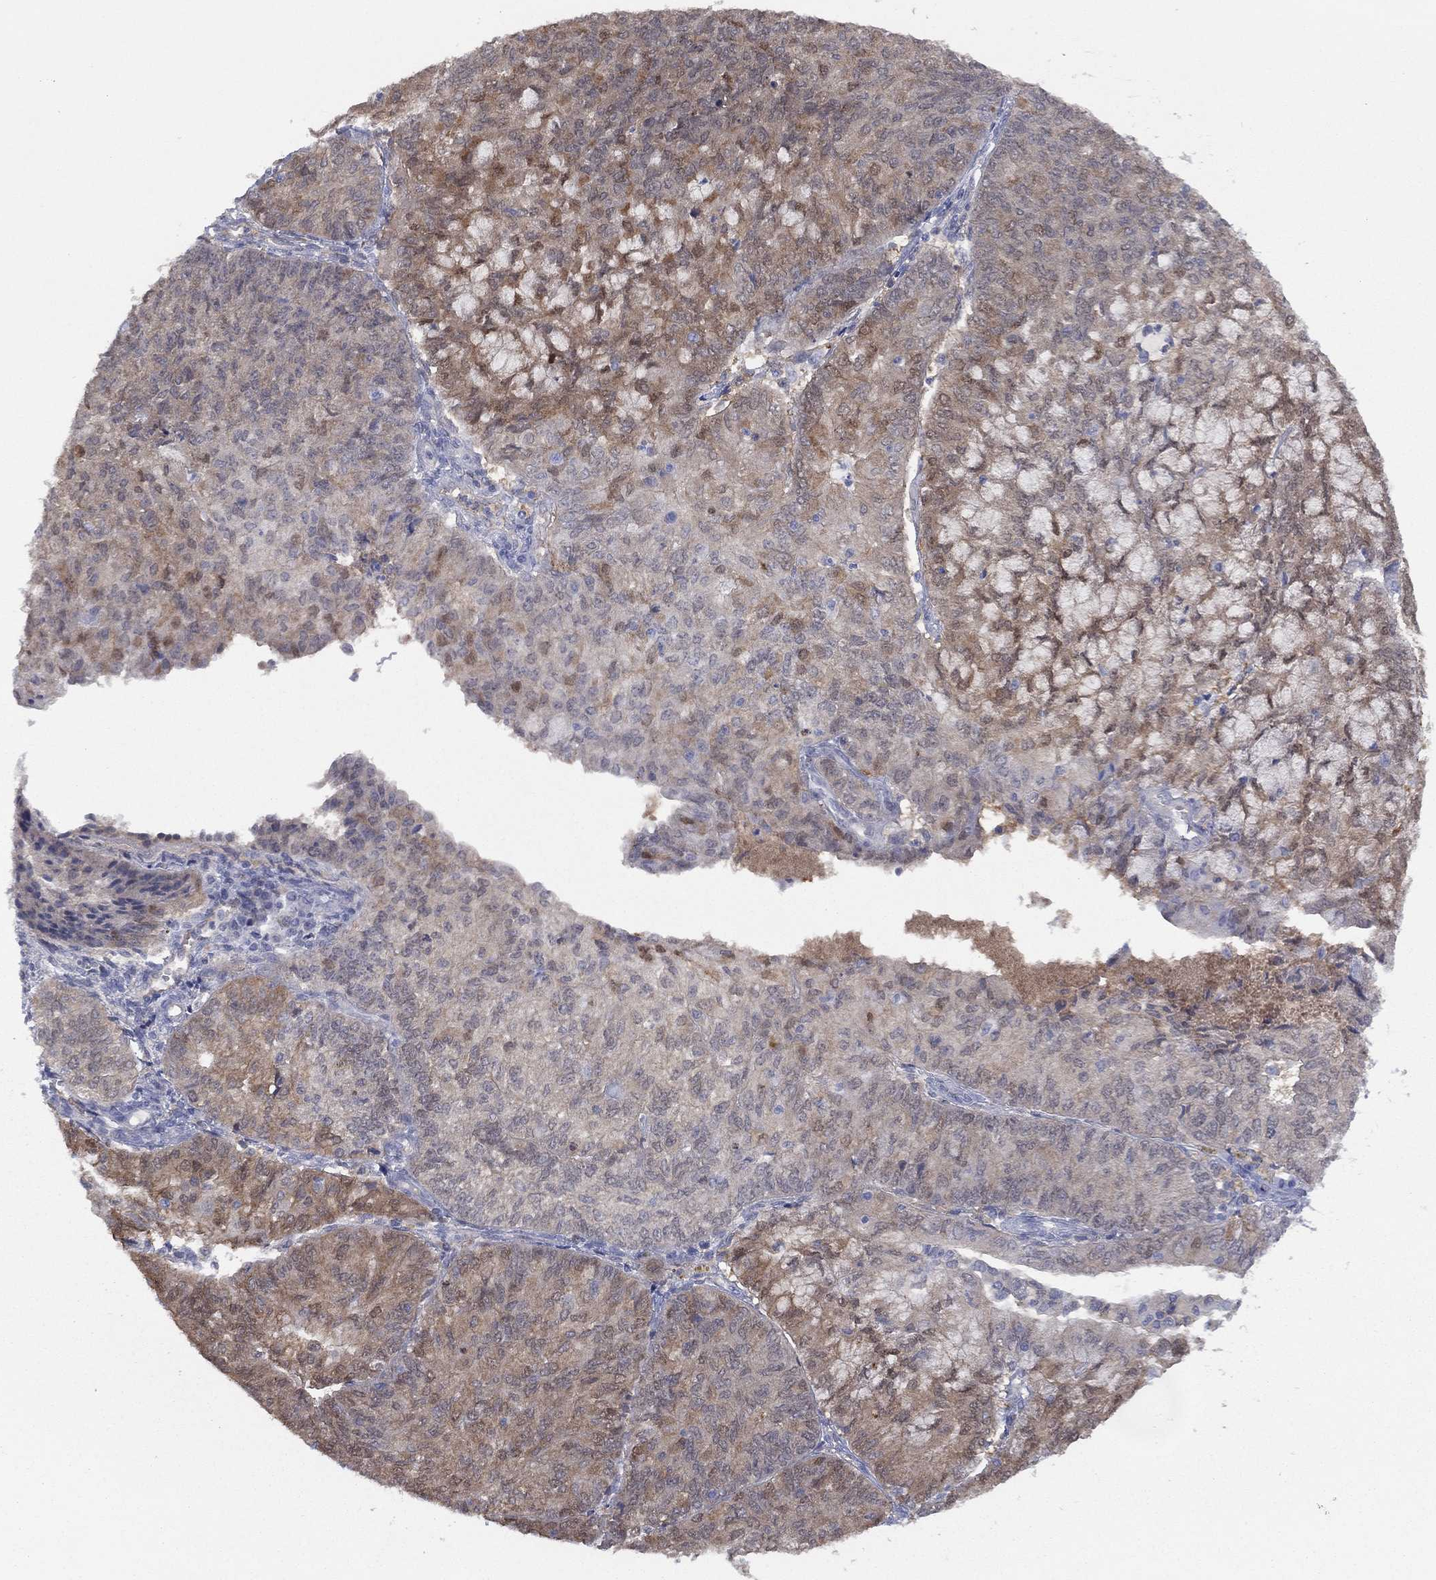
{"staining": {"intensity": "moderate", "quantity": "<25%", "location": "cytoplasmic/membranous,nuclear"}, "tissue": "endometrial cancer", "cell_type": "Tumor cells", "image_type": "cancer", "snomed": [{"axis": "morphology", "description": "Adenocarcinoma, NOS"}, {"axis": "topography", "description": "Endometrium"}], "caption": "Moderate cytoplasmic/membranous and nuclear expression for a protein is appreciated in about <25% of tumor cells of endometrial cancer using immunohistochemistry (IHC).", "gene": "DDAH1", "patient": {"sex": "female", "age": 82}}